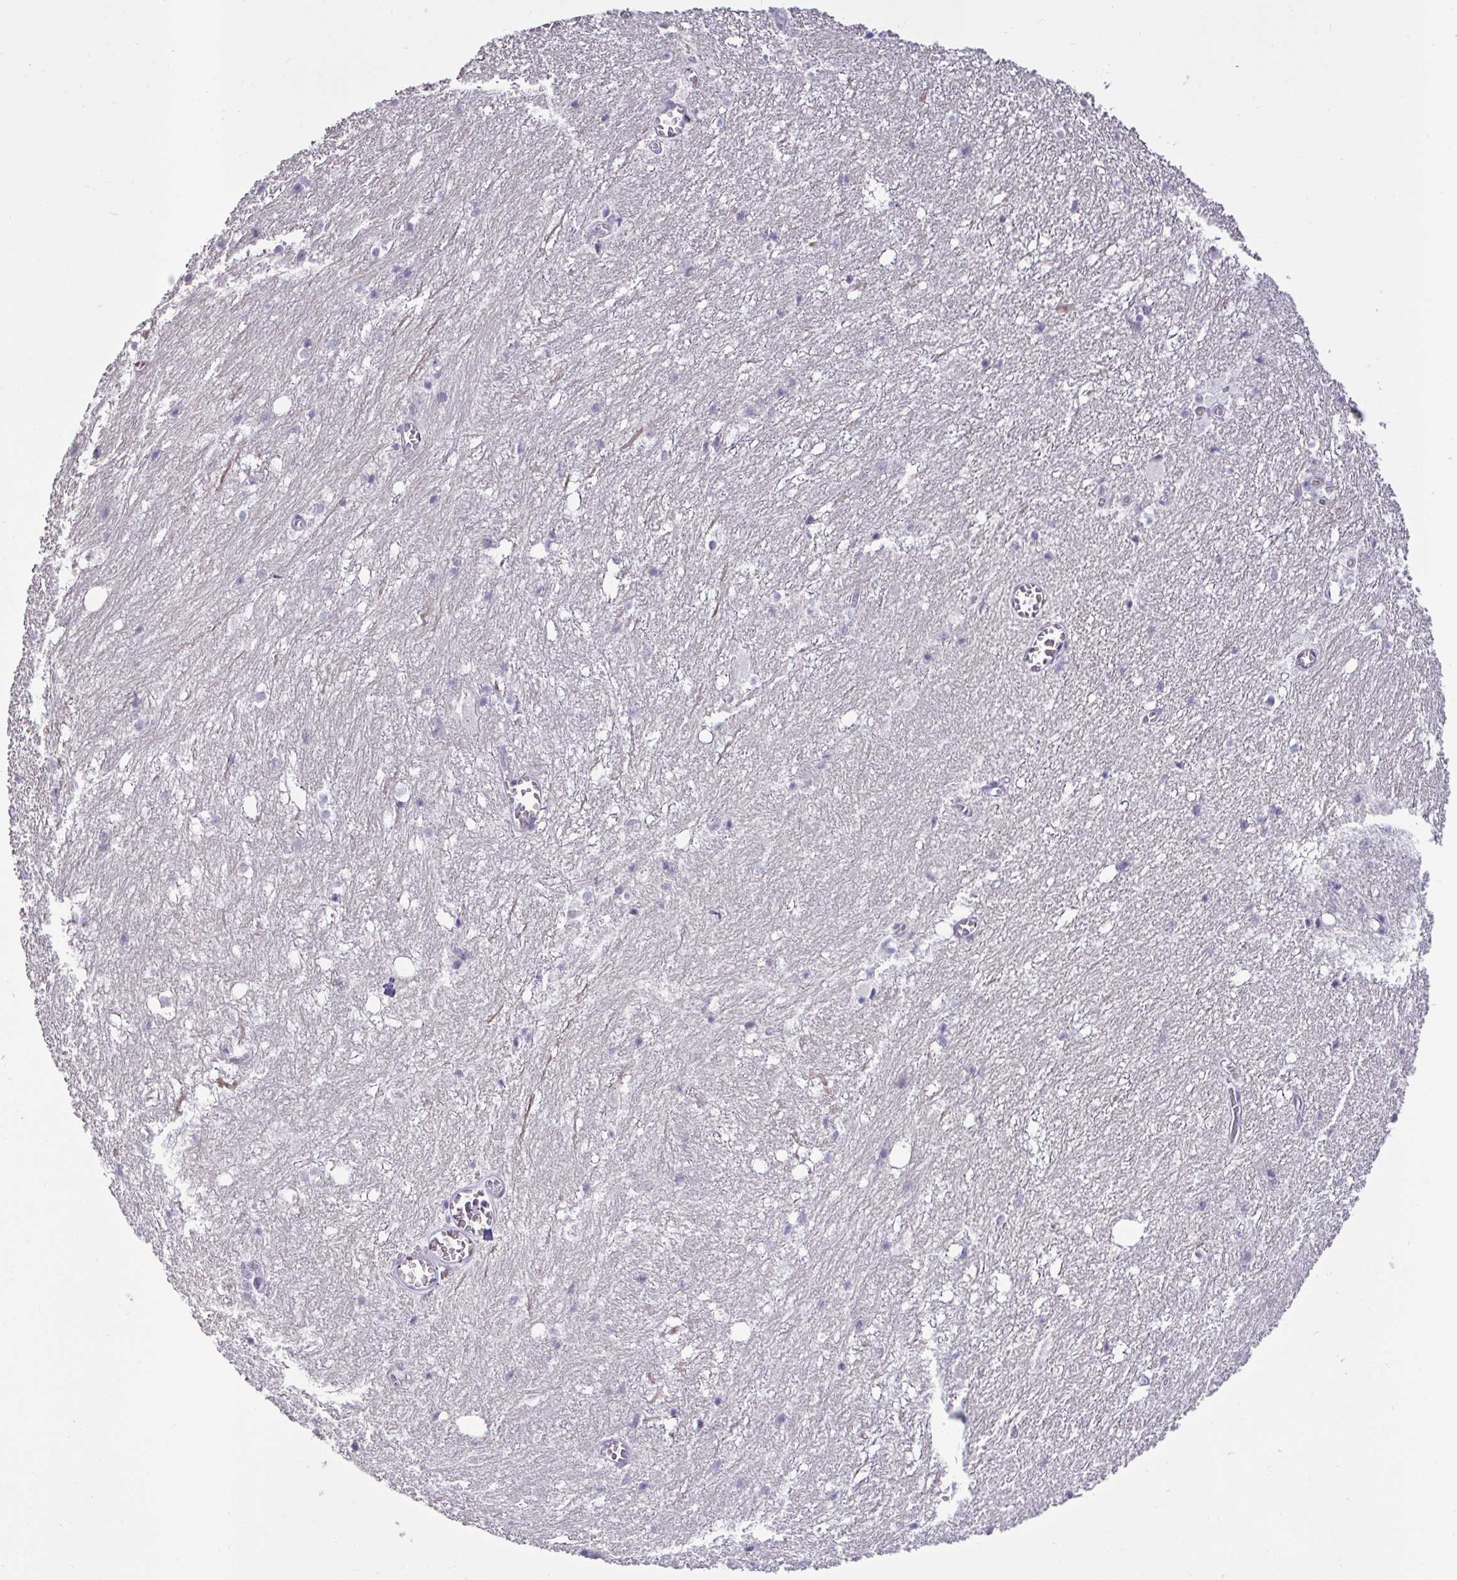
{"staining": {"intensity": "negative", "quantity": "none", "location": "none"}, "tissue": "hippocampus", "cell_type": "Glial cells", "image_type": "normal", "snomed": [{"axis": "morphology", "description": "Normal tissue, NOS"}, {"axis": "topography", "description": "Hippocampus"}], "caption": "The image shows no staining of glial cells in normal hippocampus. (DAB (3,3'-diaminobenzidine) immunohistochemistry with hematoxylin counter stain).", "gene": "GSTM1", "patient": {"sex": "female", "age": 52}}